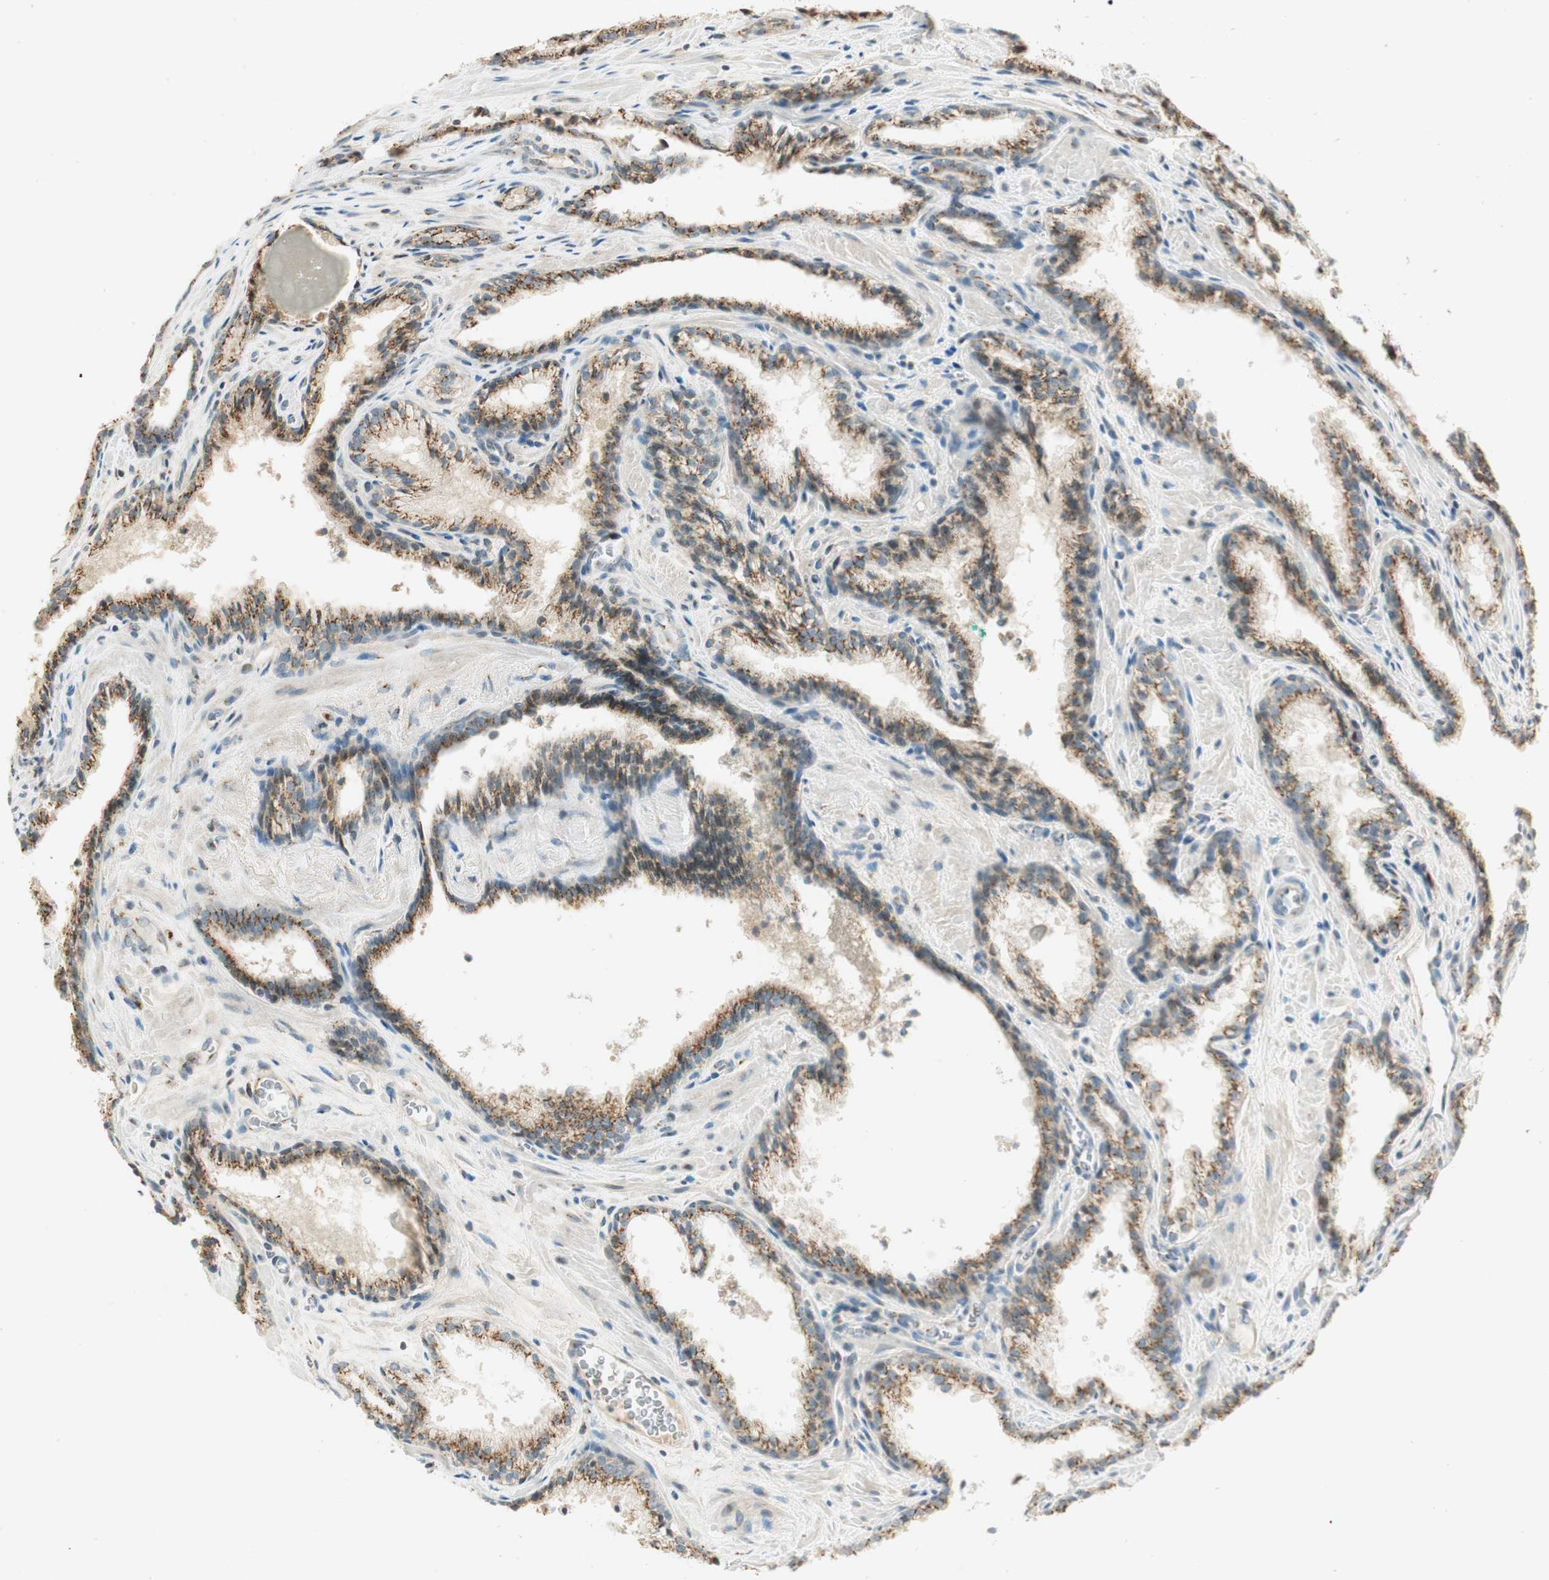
{"staining": {"intensity": "weak", "quantity": ">75%", "location": "cytoplasmic/membranous"}, "tissue": "prostate cancer", "cell_type": "Tumor cells", "image_type": "cancer", "snomed": [{"axis": "morphology", "description": "Adenocarcinoma, Low grade"}, {"axis": "topography", "description": "Prostate"}], "caption": "Immunohistochemical staining of prostate low-grade adenocarcinoma exhibits low levels of weak cytoplasmic/membranous staining in approximately >75% of tumor cells.", "gene": "NEO1", "patient": {"sex": "male", "age": 60}}